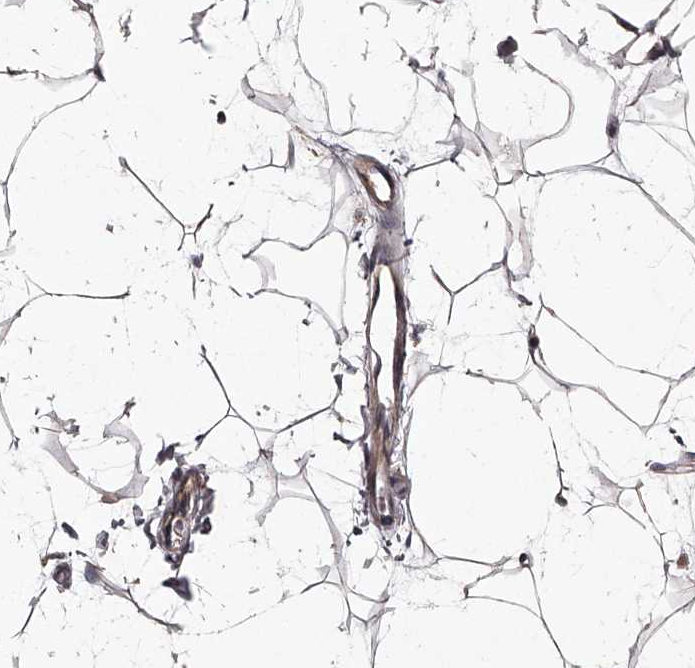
{"staining": {"intensity": "moderate", "quantity": "25%-75%", "location": "cytoplasmic/membranous"}, "tissue": "adipose tissue", "cell_type": "Adipocytes", "image_type": "normal", "snomed": [{"axis": "morphology", "description": "Normal tissue, NOS"}, {"axis": "topography", "description": "Breast"}], "caption": "Immunohistochemistry (IHC) of benign human adipose tissue exhibits medium levels of moderate cytoplasmic/membranous positivity in about 25%-75% of adipocytes. (IHC, brightfield microscopy, high magnification).", "gene": "RRP36", "patient": {"sex": "female", "age": 23}}